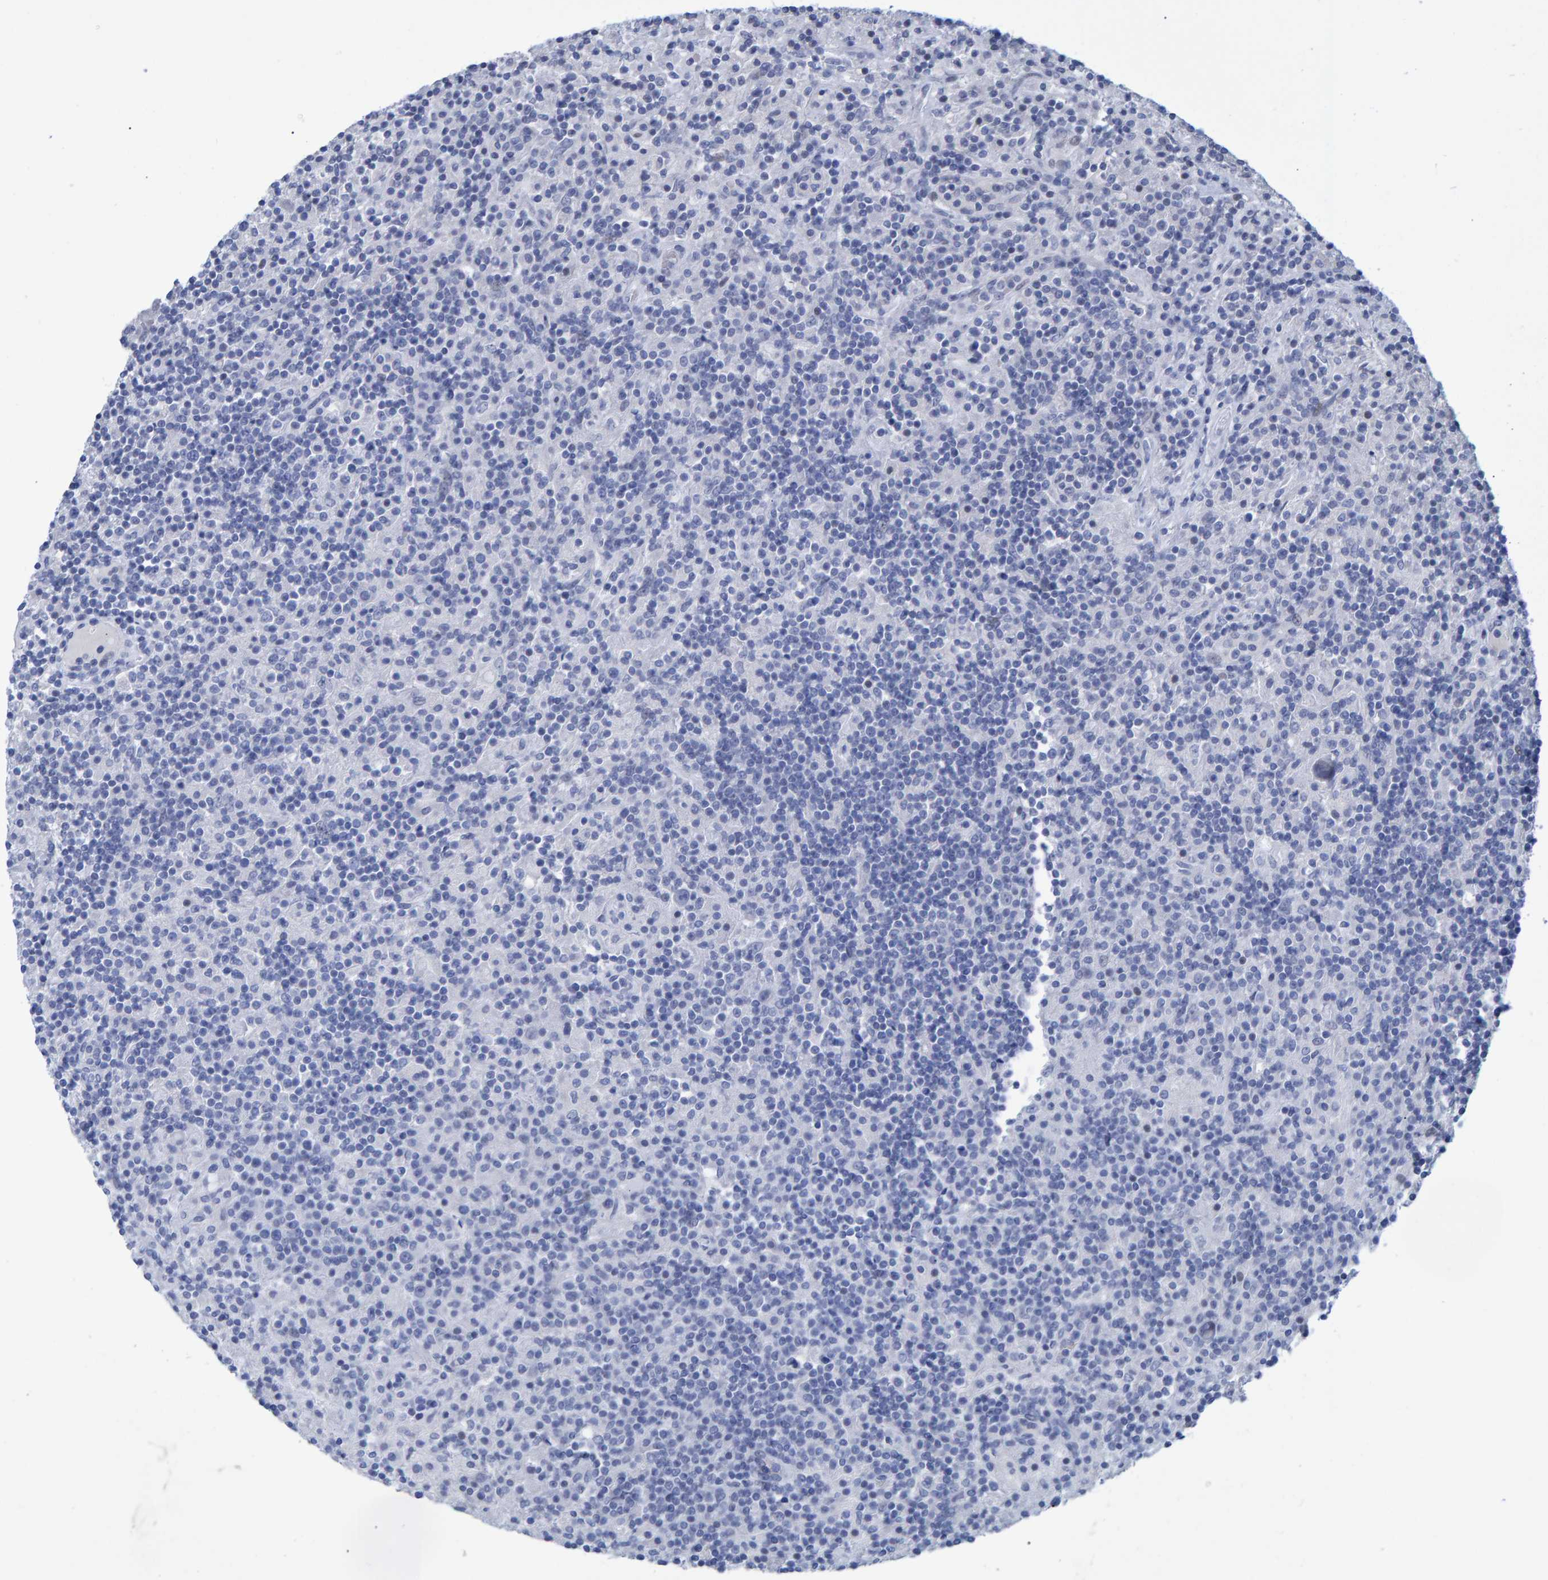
{"staining": {"intensity": "negative", "quantity": "none", "location": "none"}, "tissue": "lymphoma", "cell_type": "Tumor cells", "image_type": "cancer", "snomed": [{"axis": "morphology", "description": "Hodgkin's disease, NOS"}, {"axis": "topography", "description": "Lymph node"}], "caption": "Immunohistochemistry (IHC) photomicrograph of neoplastic tissue: lymphoma stained with DAB (3,3'-diaminobenzidine) reveals no significant protein staining in tumor cells. Nuclei are stained in blue.", "gene": "PROCA1", "patient": {"sex": "male", "age": 70}}